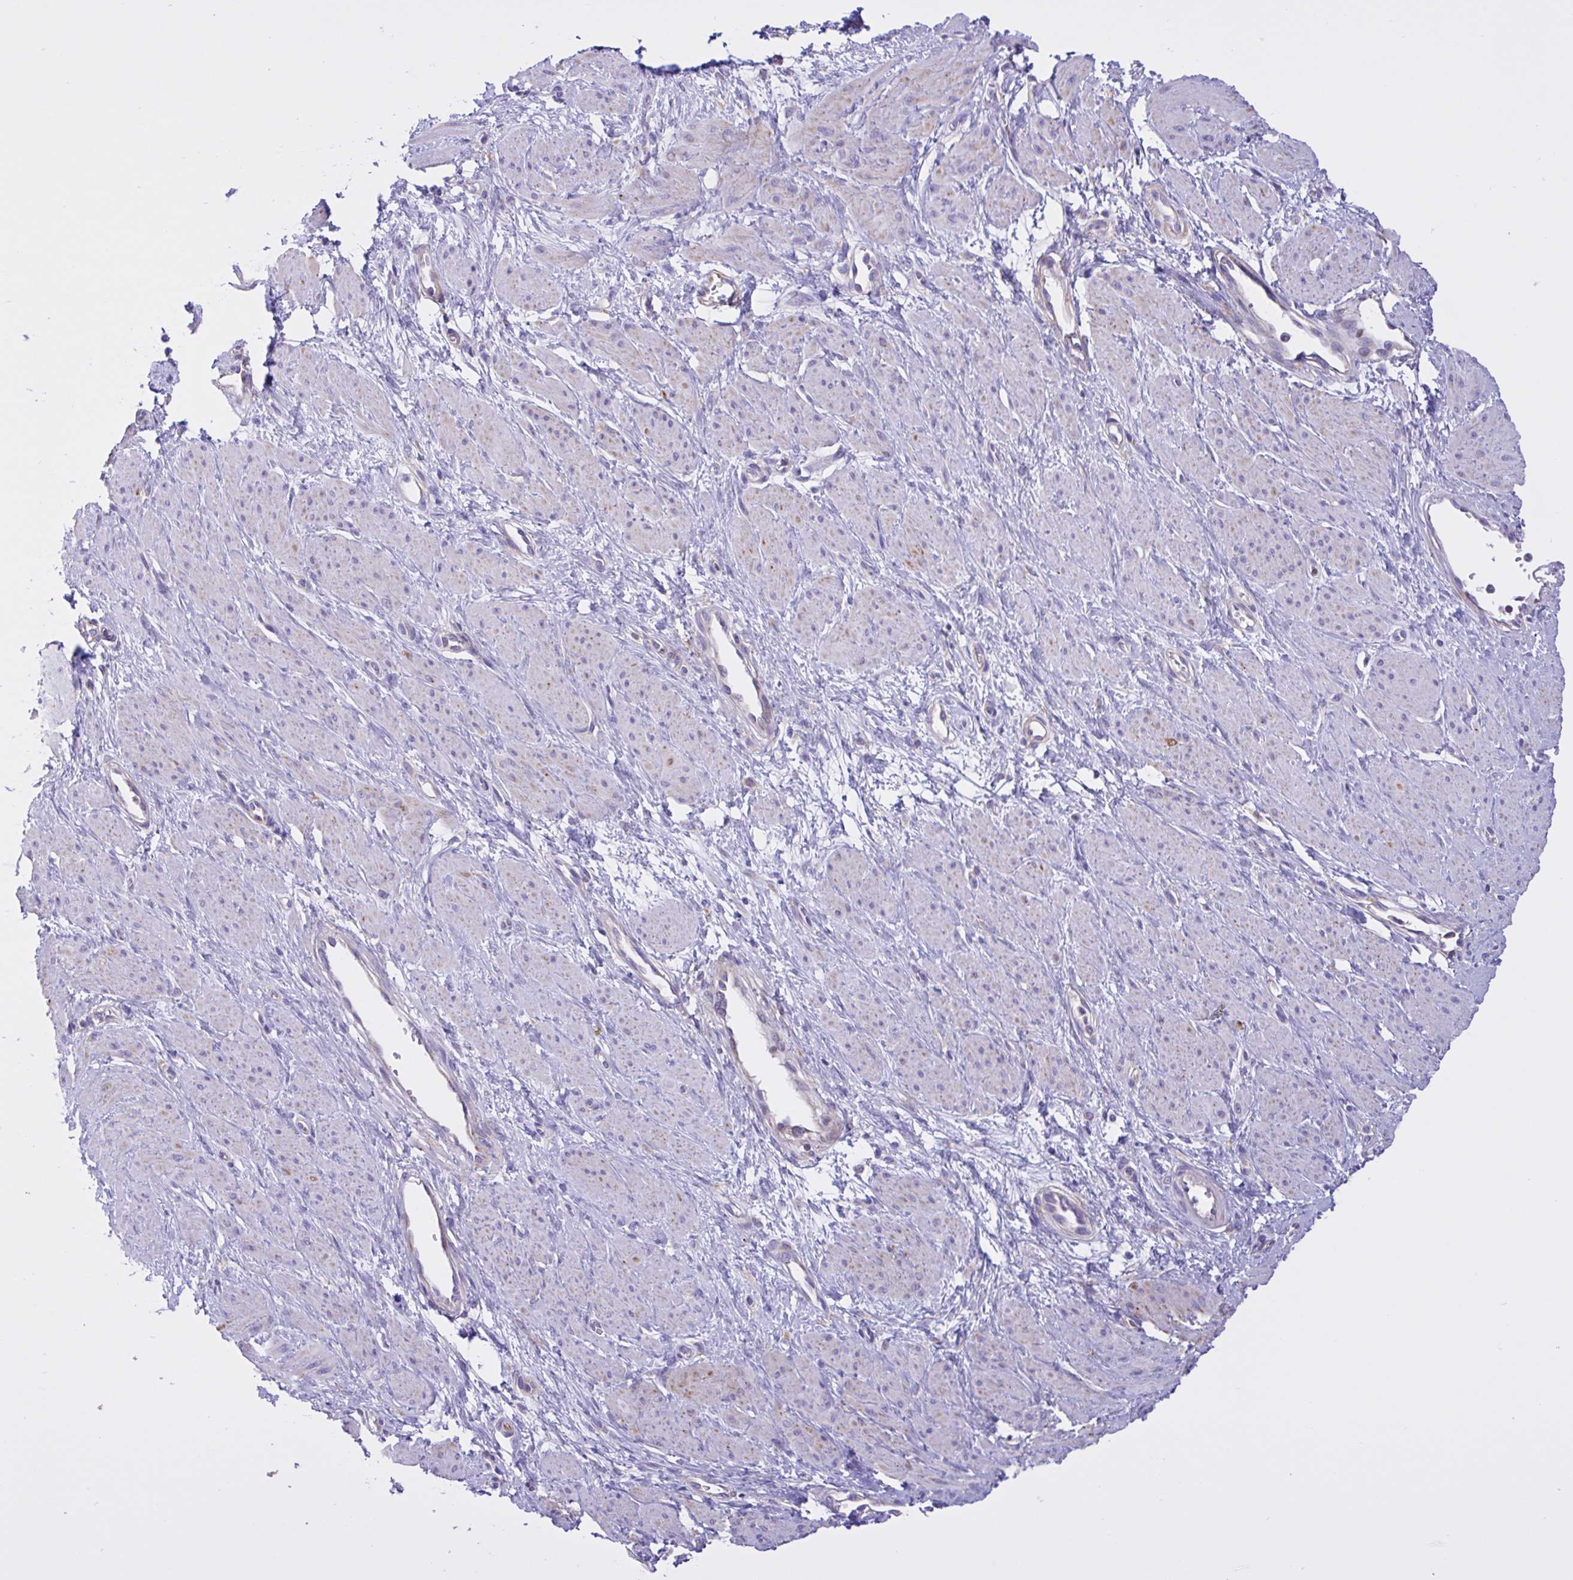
{"staining": {"intensity": "negative", "quantity": "none", "location": "none"}, "tissue": "smooth muscle", "cell_type": "Smooth muscle cells", "image_type": "normal", "snomed": [{"axis": "morphology", "description": "Normal tissue, NOS"}, {"axis": "topography", "description": "Smooth muscle"}, {"axis": "topography", "description": "Uterus"}], "caption": "Immunohistochemistry (IHC) micrograph of normal smooth muscle: human smooth muscle stained with DAB (3,3'-diaminobenzidine) shows no significant protein expression in smooth muscle cells. (DAB (3,3'-diaminobenzidine) IHC with hematoxylin counter stain).", "gene": "OR51M1", "patient": {"sex": "female", "age": 39}}